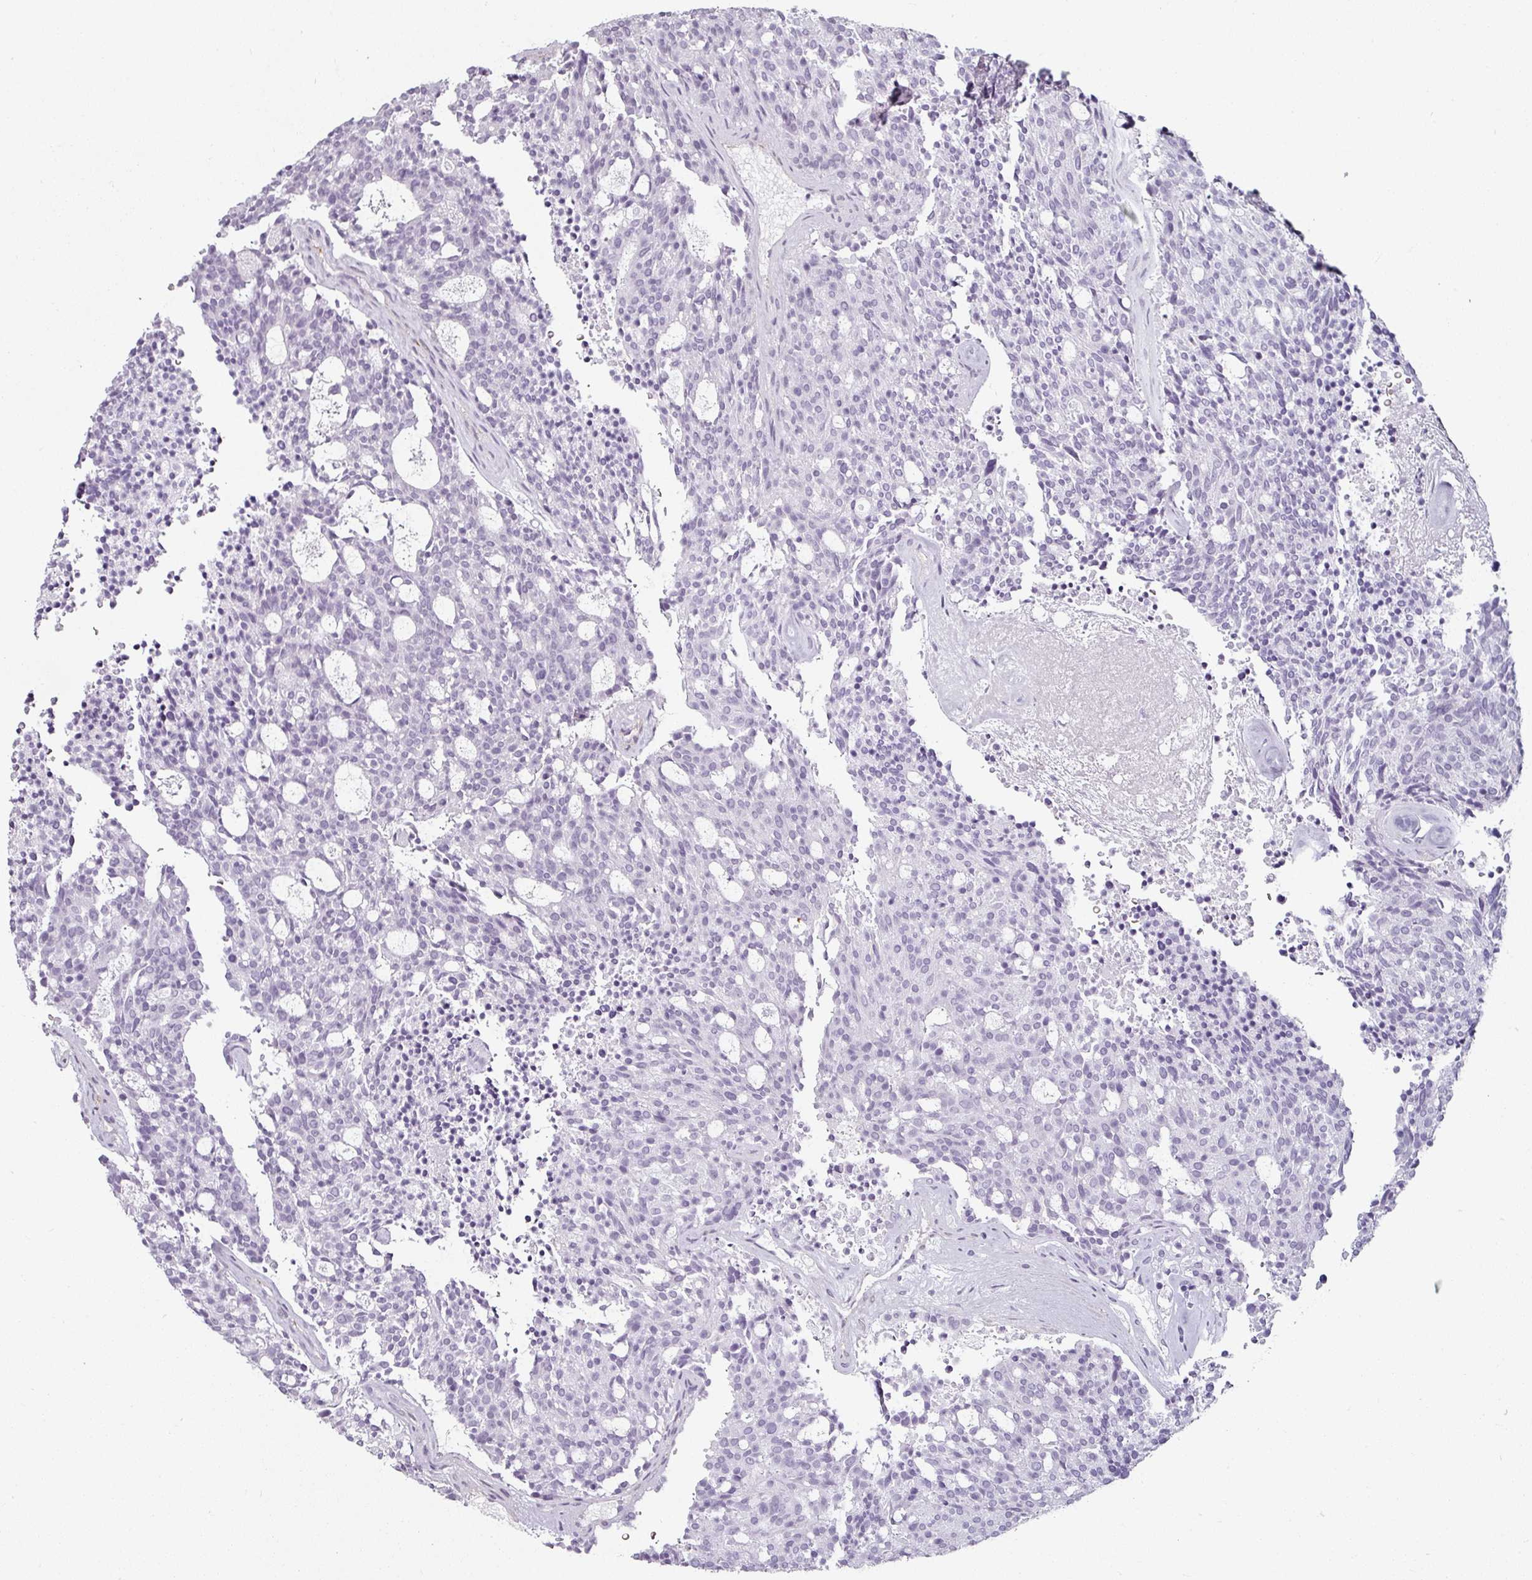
{"staining": {"intensity": "negative", "quantity": "none", "location": "none"}, "tissue": "carcinoid", "cell_type": "Tumor cells", "image_type": "cancer", "snomed": [{"axis": "morphology", "description": "Carcinoid, malignant, NOS"}, {"axis": "topography", "description": "Pancreas"}], "caption": "There is no significant expression in tumor cells of malignant carcinoid.", "gene": "CAP2", "patient": {"sex": "female", "age": 54}}